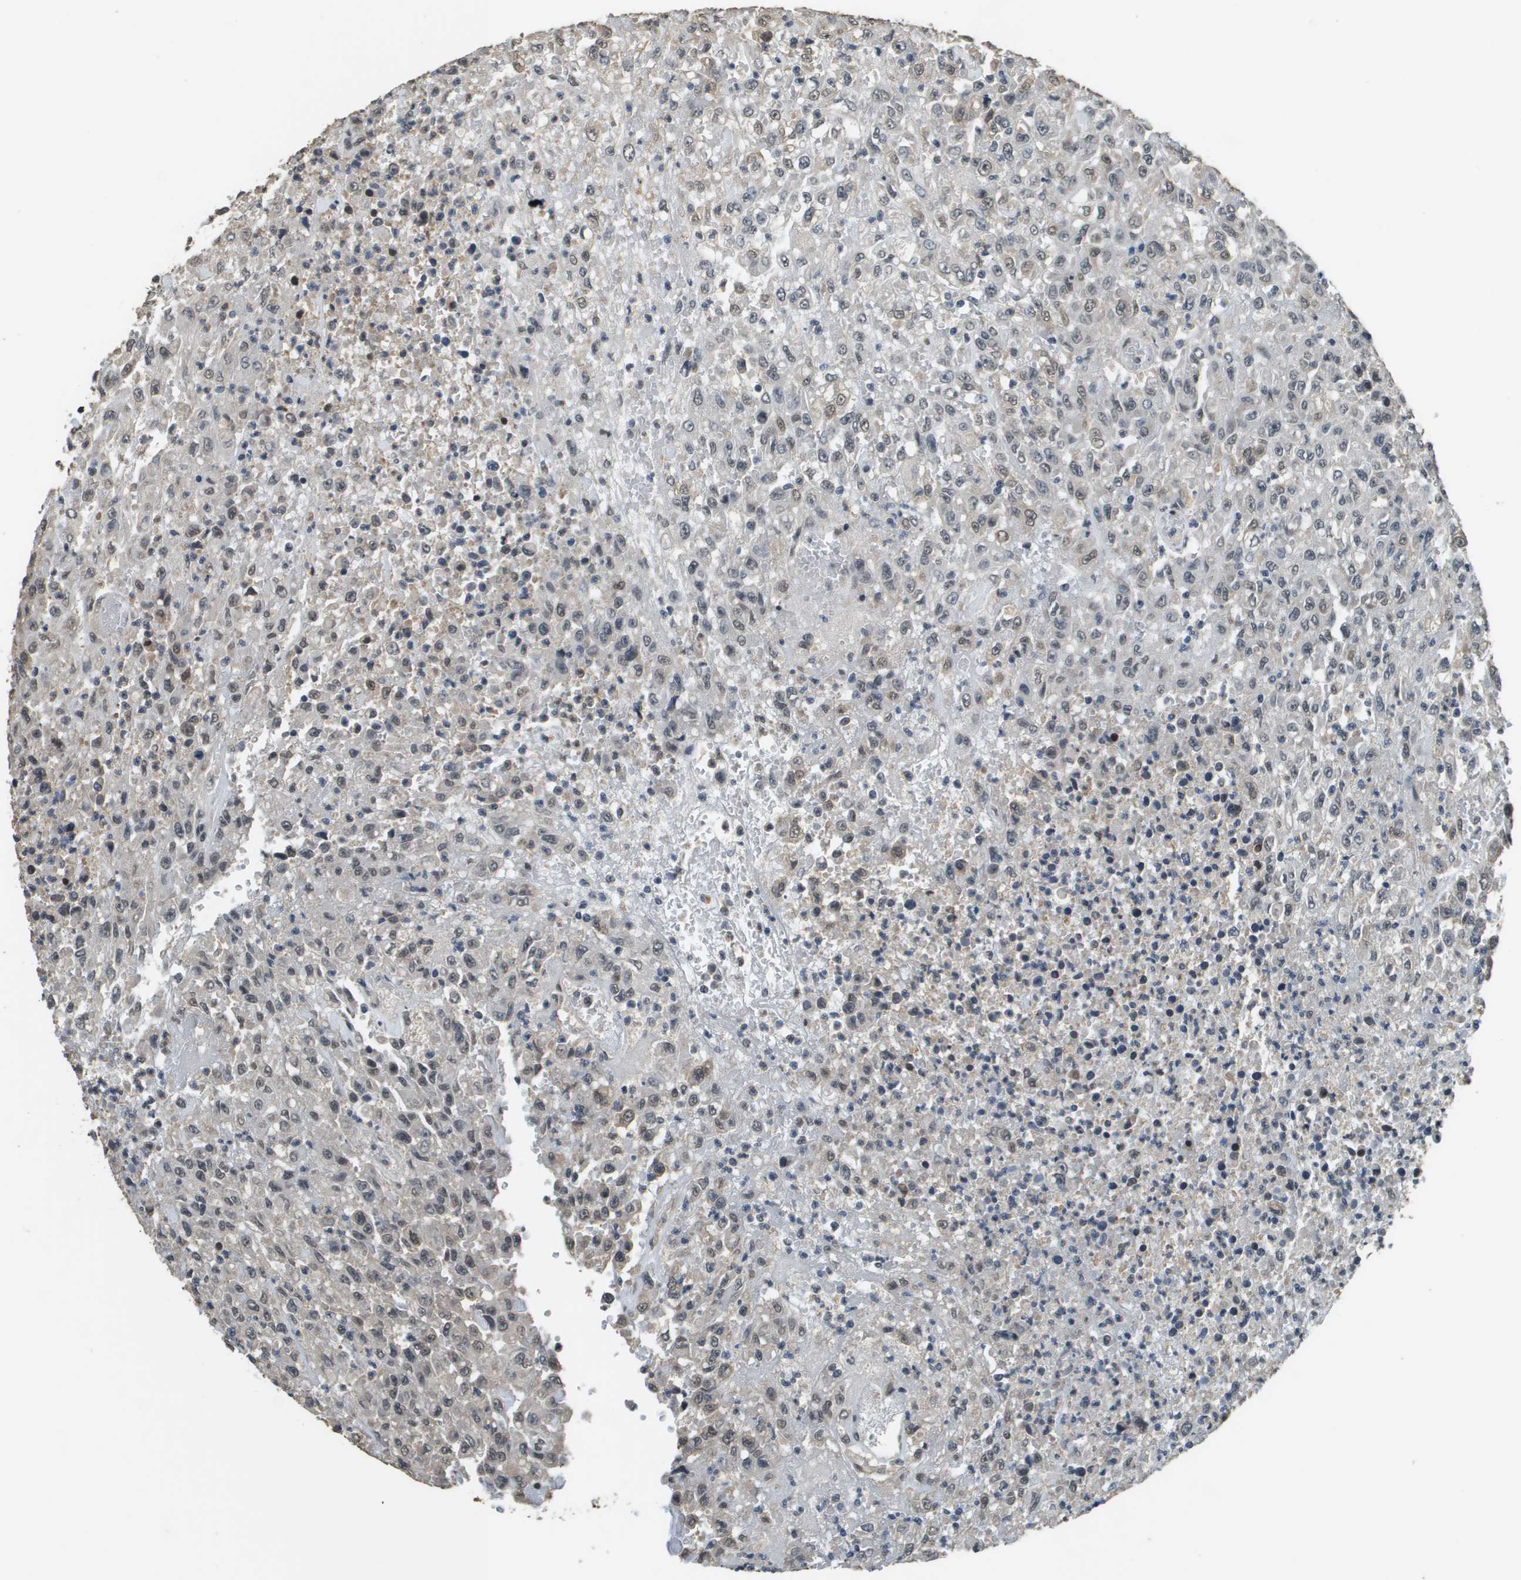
{"staining": {"intensity": "weak", "quantity": "<25%", "location": "cytoplasmic/membranous,nuclear"}, "tissue": "urothelial cancer", "cell_type": "Tumor cells", "image_type": "cancer", "snomed": [{"axis": "morphology", "description": "Urothelial carcinoma, High grade"}, {"axis": "topography", "description": "Urinary bladder"}], "caption": "Immunohistochemistry (IHC) photomicrograph of human urothelial cancer stained for a protein (brown), which demonstrates no expression in tumor cells.", "gene": "FANCC", "patient": {"sex": "male", "age": 46}}